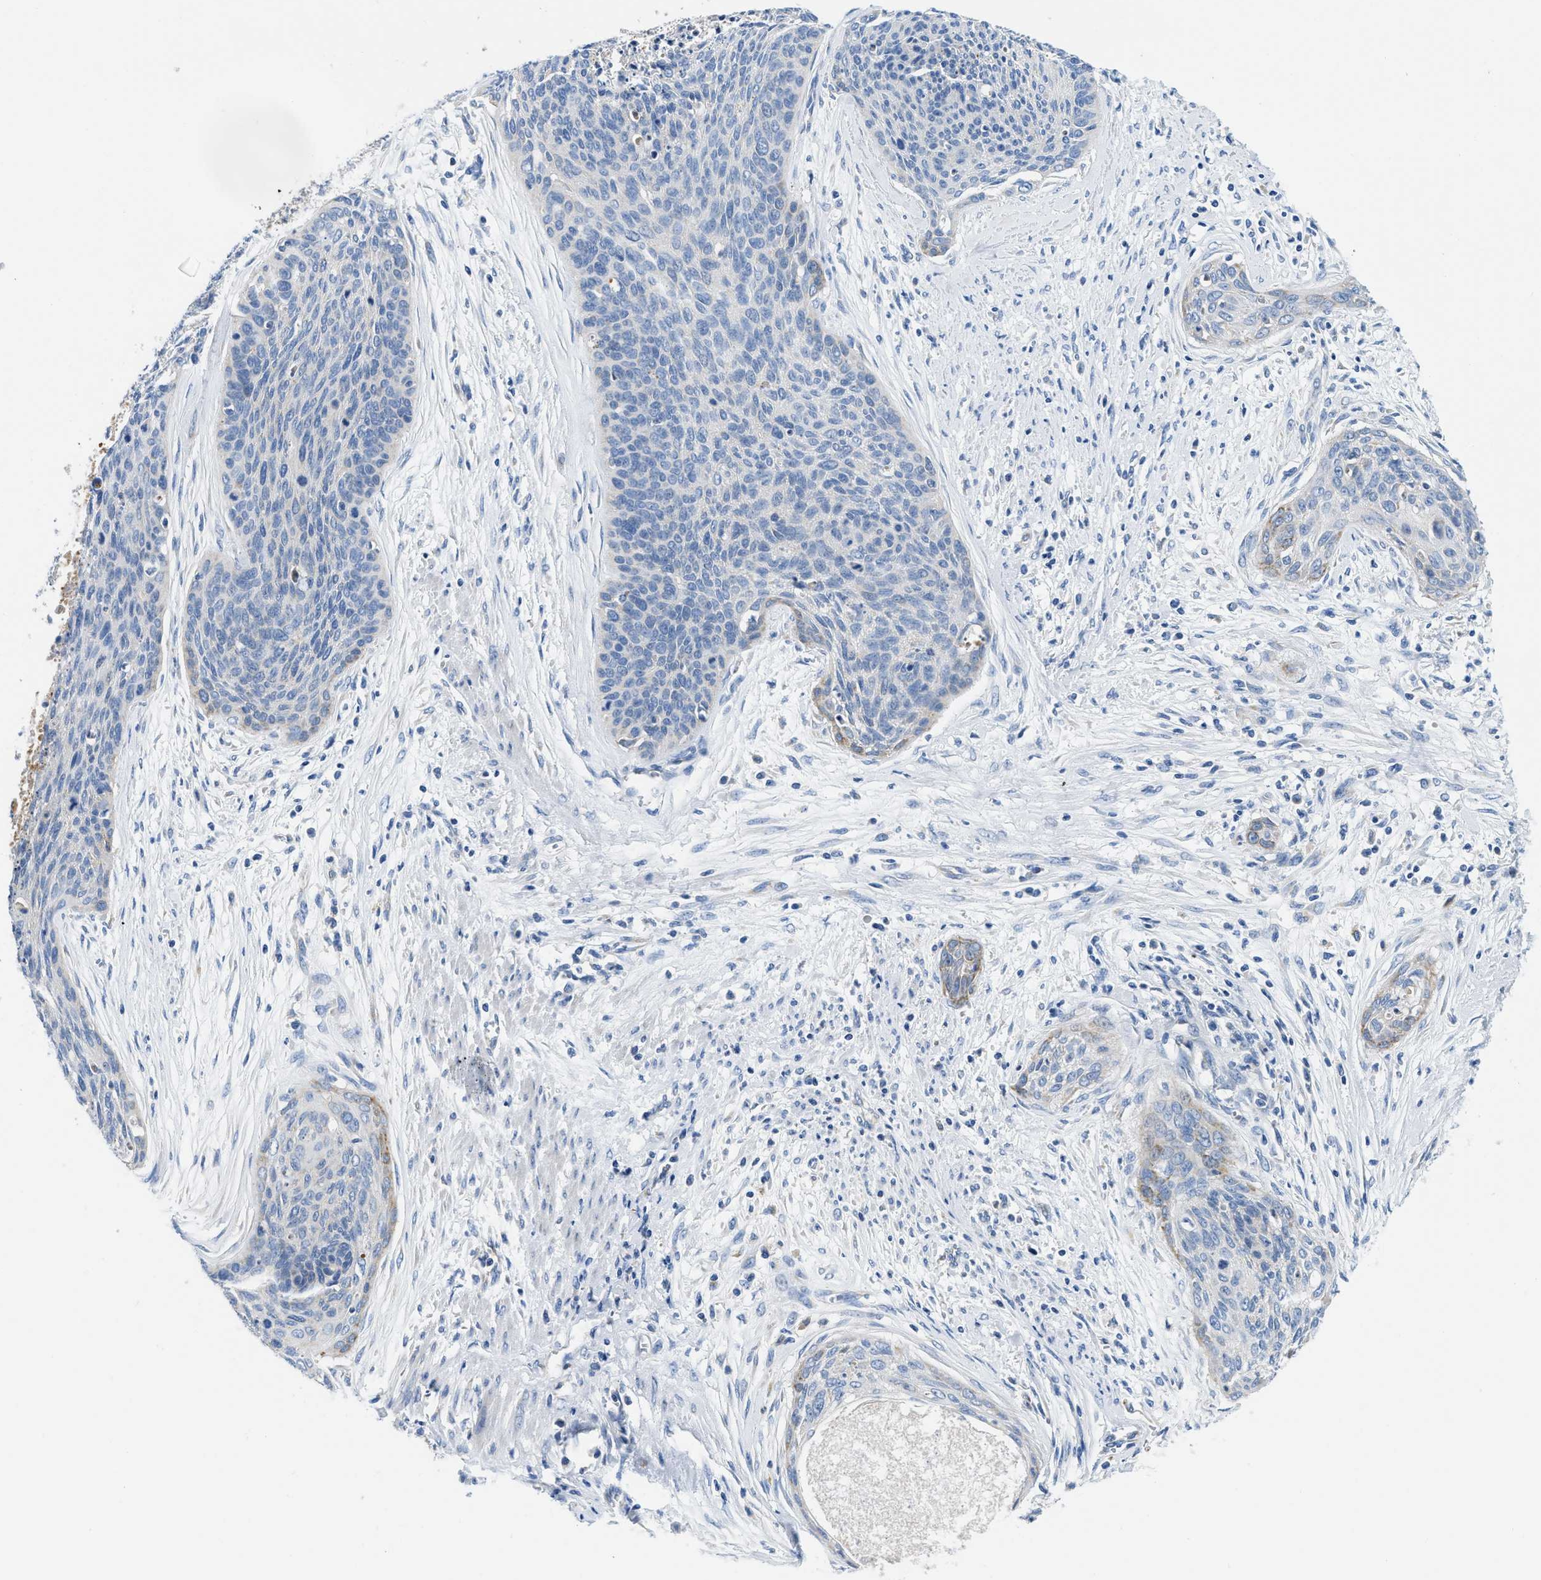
{"staining": {"intensity": "negative", "quantity": "none", "location": "none"}, "tissue": "cervical cancer", "cell_type": "Tumor cells", "image_type": "cancer", "snomed": [{"axis": "morphology", "description": "Squamous cell carcinoma, NOS"}, {"axis": "topography", "description": "Cervix"}], "caption": "Tumor cells show no significant positivity in cervical cancer. (Stains: DAB IHC with hematoxylin counter stain, Microscopy: brightfield microscopy at high magnification).", "gene": "SLC25A13", "patient": {"sex": "female", "age": 55}}